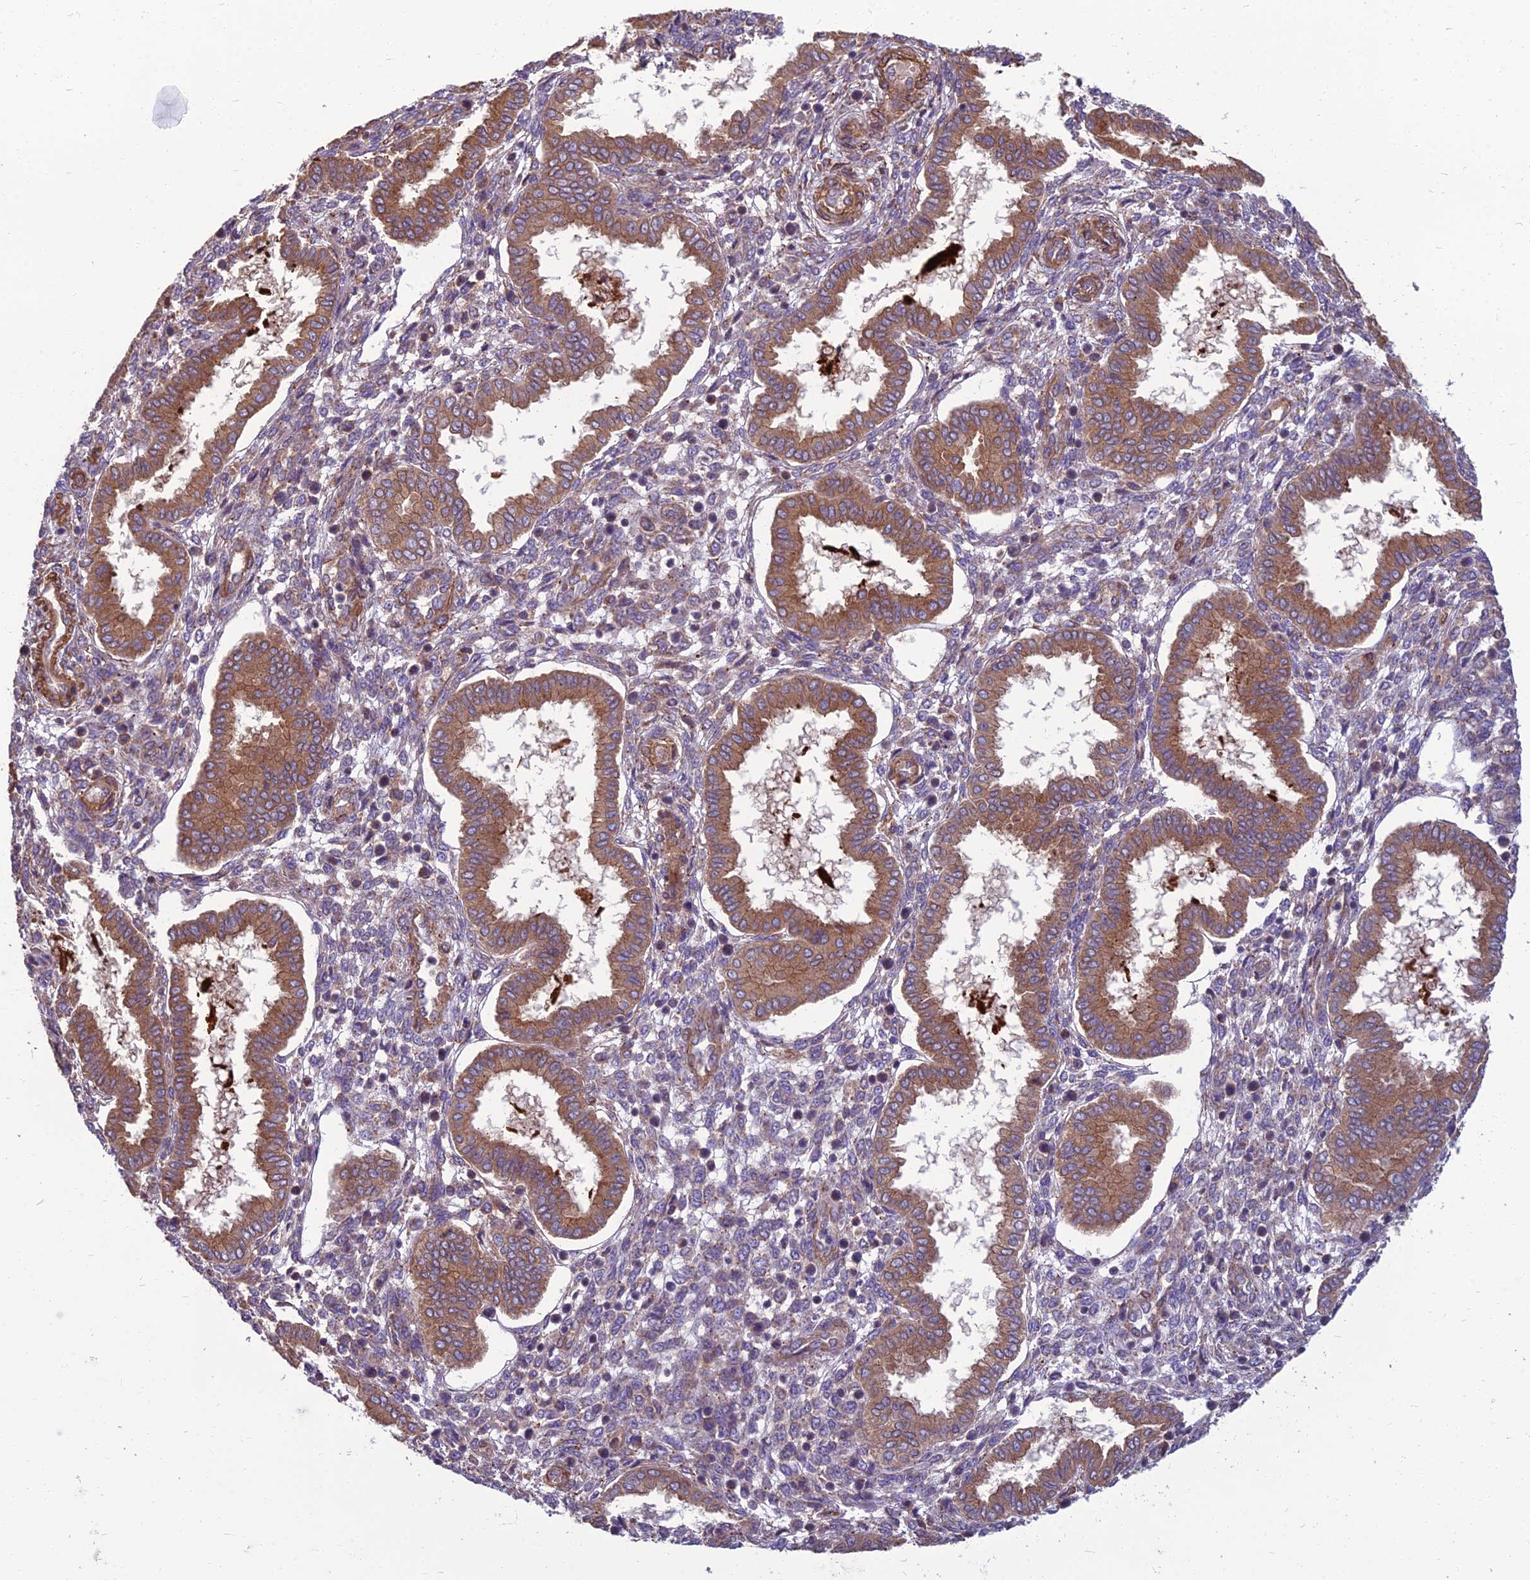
{"staining": {"intensity": "moderate", "quantity": "<25%", "location": "cytoplasmic/membranous"}, "tissue": "endometrium", "cell_type": "Cells in endometrial stroma", "image_type": "normal", "snomed": [{"axis": "morphology", "description": "Normal tissue, NOS"}, {"axis": "topography", "description": "Endometrium"}], "caption": "Endometrium stained for a protein (brown) shows moderate cytoplasmic/membranous positive staining in about <25% of cells in endometrial stroma.", "gene": "WDR24", "patient": {"sex": "female", "age": 24}}